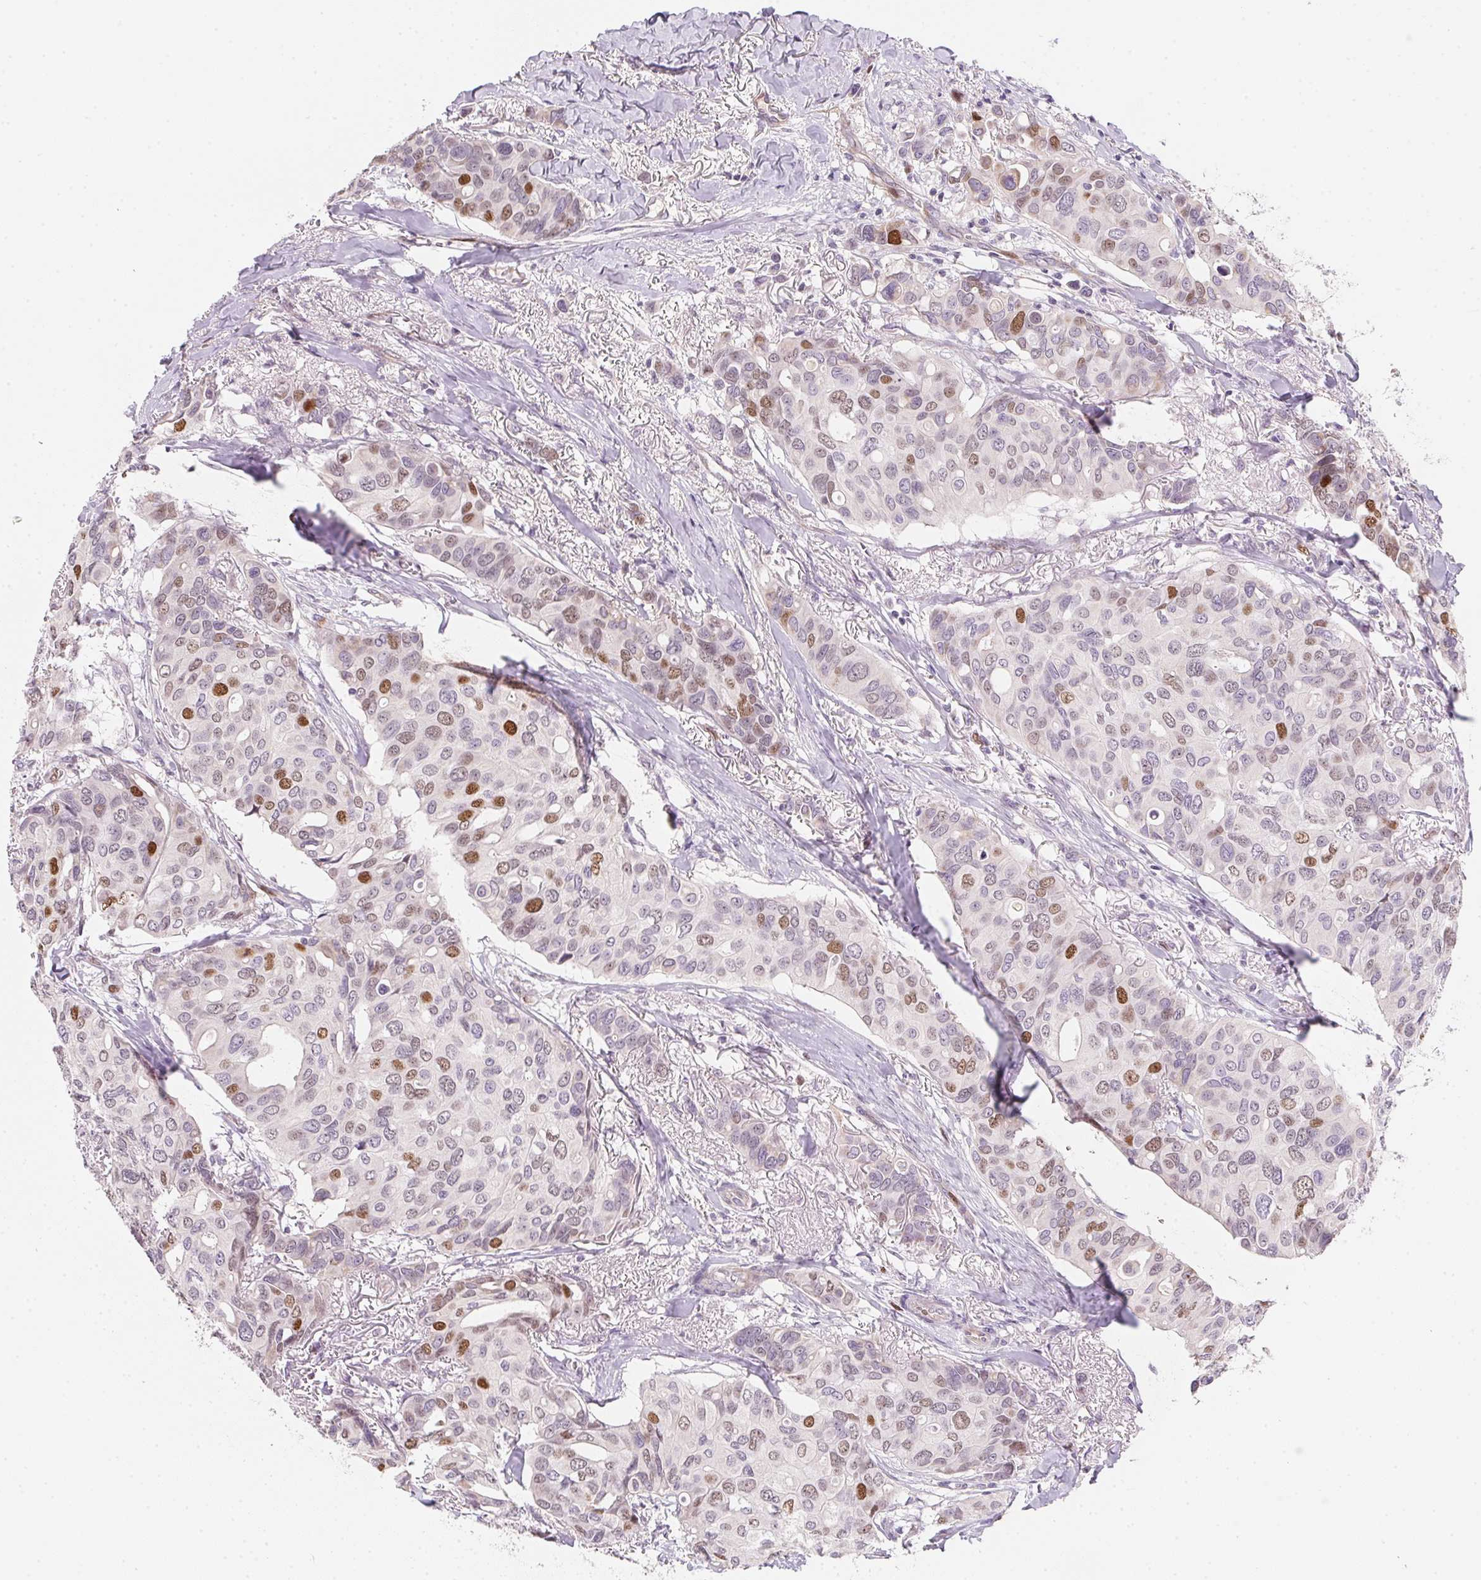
{"staining": {"intensity": "moderate", "quantity": "<25%", "location": "nuclear"}, "tissue": "breast cancer", "cell_type": "Tumor cells", "image_type": "cancer", "snomed": [{"axis": "morphology", "description": "Duct carcinoma"}, {"axis": "topography", "description": "Breast"}], "caption": "Brown immunohistochemical staining in invasive ductal carcinoma (breast) exhibits moderate nuclear expression in about <25% of tumor cells.", "gene": "HELLS", "patient": {"sex": "female", "age": 54}}